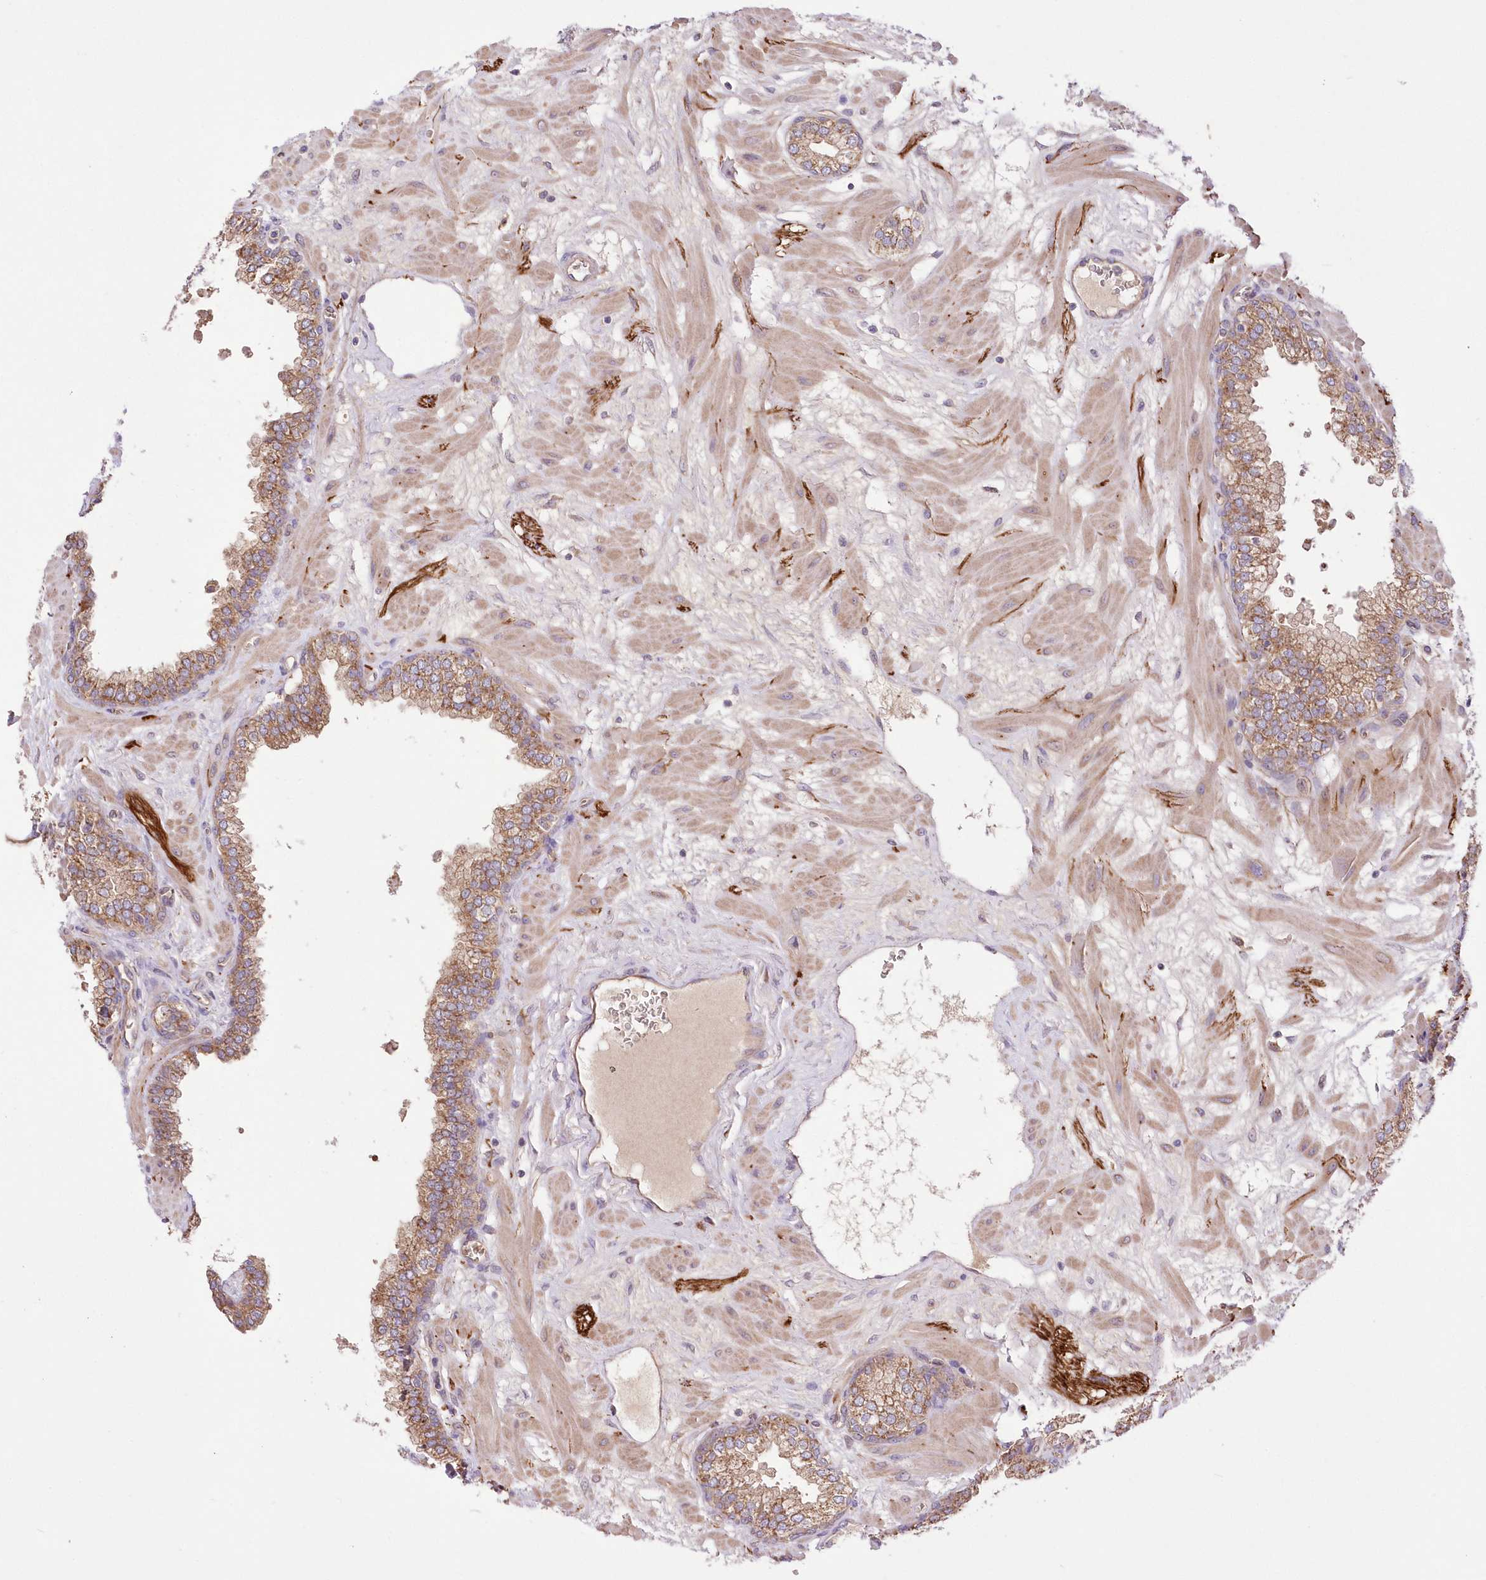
{"staining": {"intensity": "moderate", "quantity": ">75%", "location": "cytoplasmic/membranous"}, "tissue": "prostate", "cell_type": "Glandular cells", "image_type": "normal", "snomed": [{"axis": "morphology", "description": "Normal tissue, NOS"}, {"axis": "morphology", "description": "Urothelial carcinoma, Low grade"}, {"axis": "topography", "description": "Urinary bladder"}, {"axis": "topography", "description": "Prostate"}], "caption": "High-magnification brightfield microscopy of unremarkable prostate stained with DAB (brown) and counterstained with hematoxylin (blue). glandular cells exhibit moderate cytoplasmic/membranous staining is identified in approximately>75% of cells. Nuclei are stained in blue.", "gene": "FCHO2", "patient": {"sex": "male", "age": 60}}